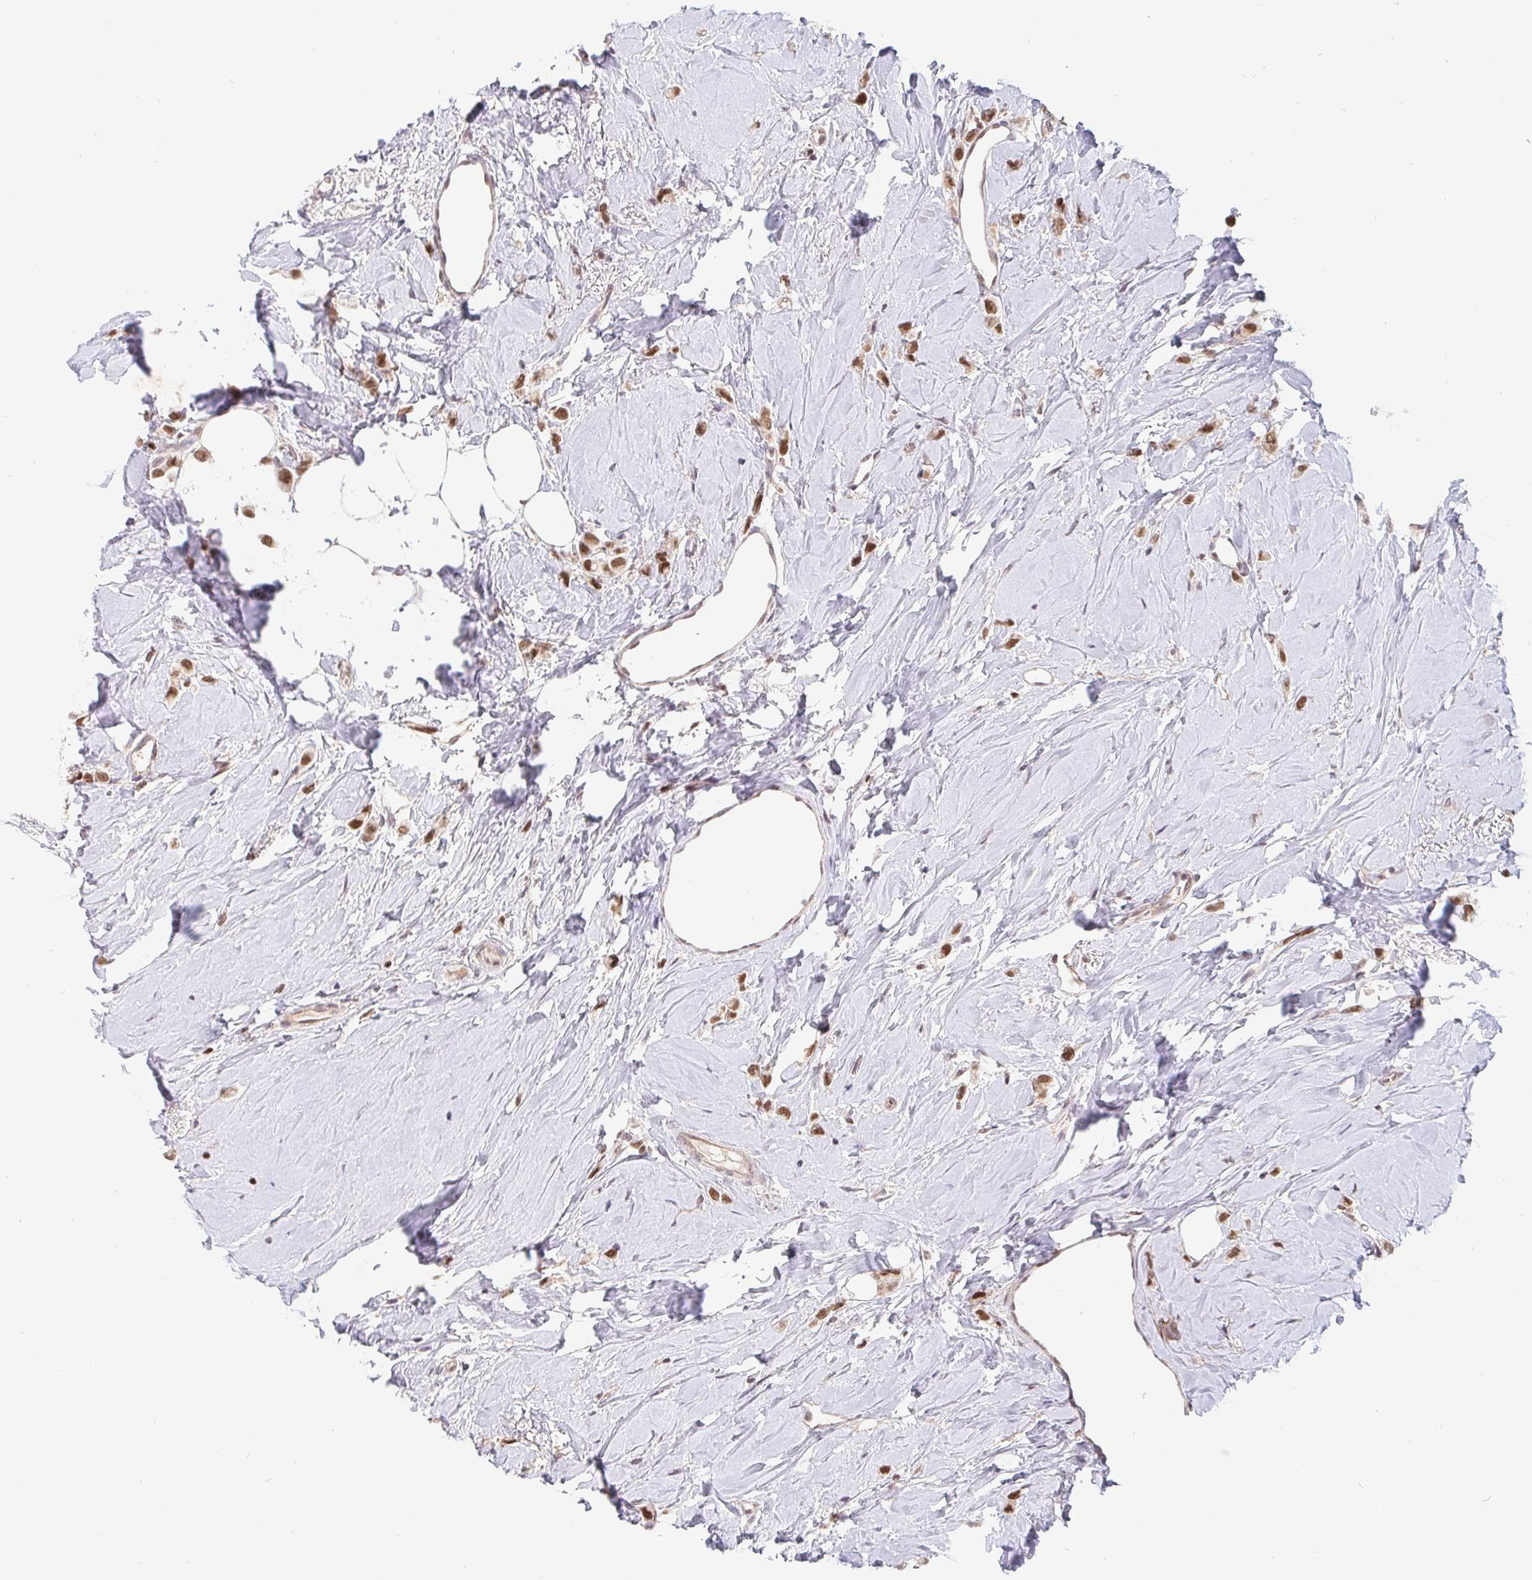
{"staining": {"intensity": "moderate", "quantity": ">75%", "location": "nuclear"}, "tissue": "breast cancer", "cell_type": "Tumor cells", "image_type": "cancer", "snomed": [{"axis": "morphology", "description": "Lobular carcinoma"}, {"axis": "topography", "description": "Breast"}], "caption": "Protein expression by immunohistochemistry displays moderate nuclear positivity in approximately >75% of tumor cells in breast lobular carcinoma. (DAB = brown stain, brightfield microscopy at high magnification).", "gene": "POU2F1", "patient": {"sex": "female", "age": 66}}